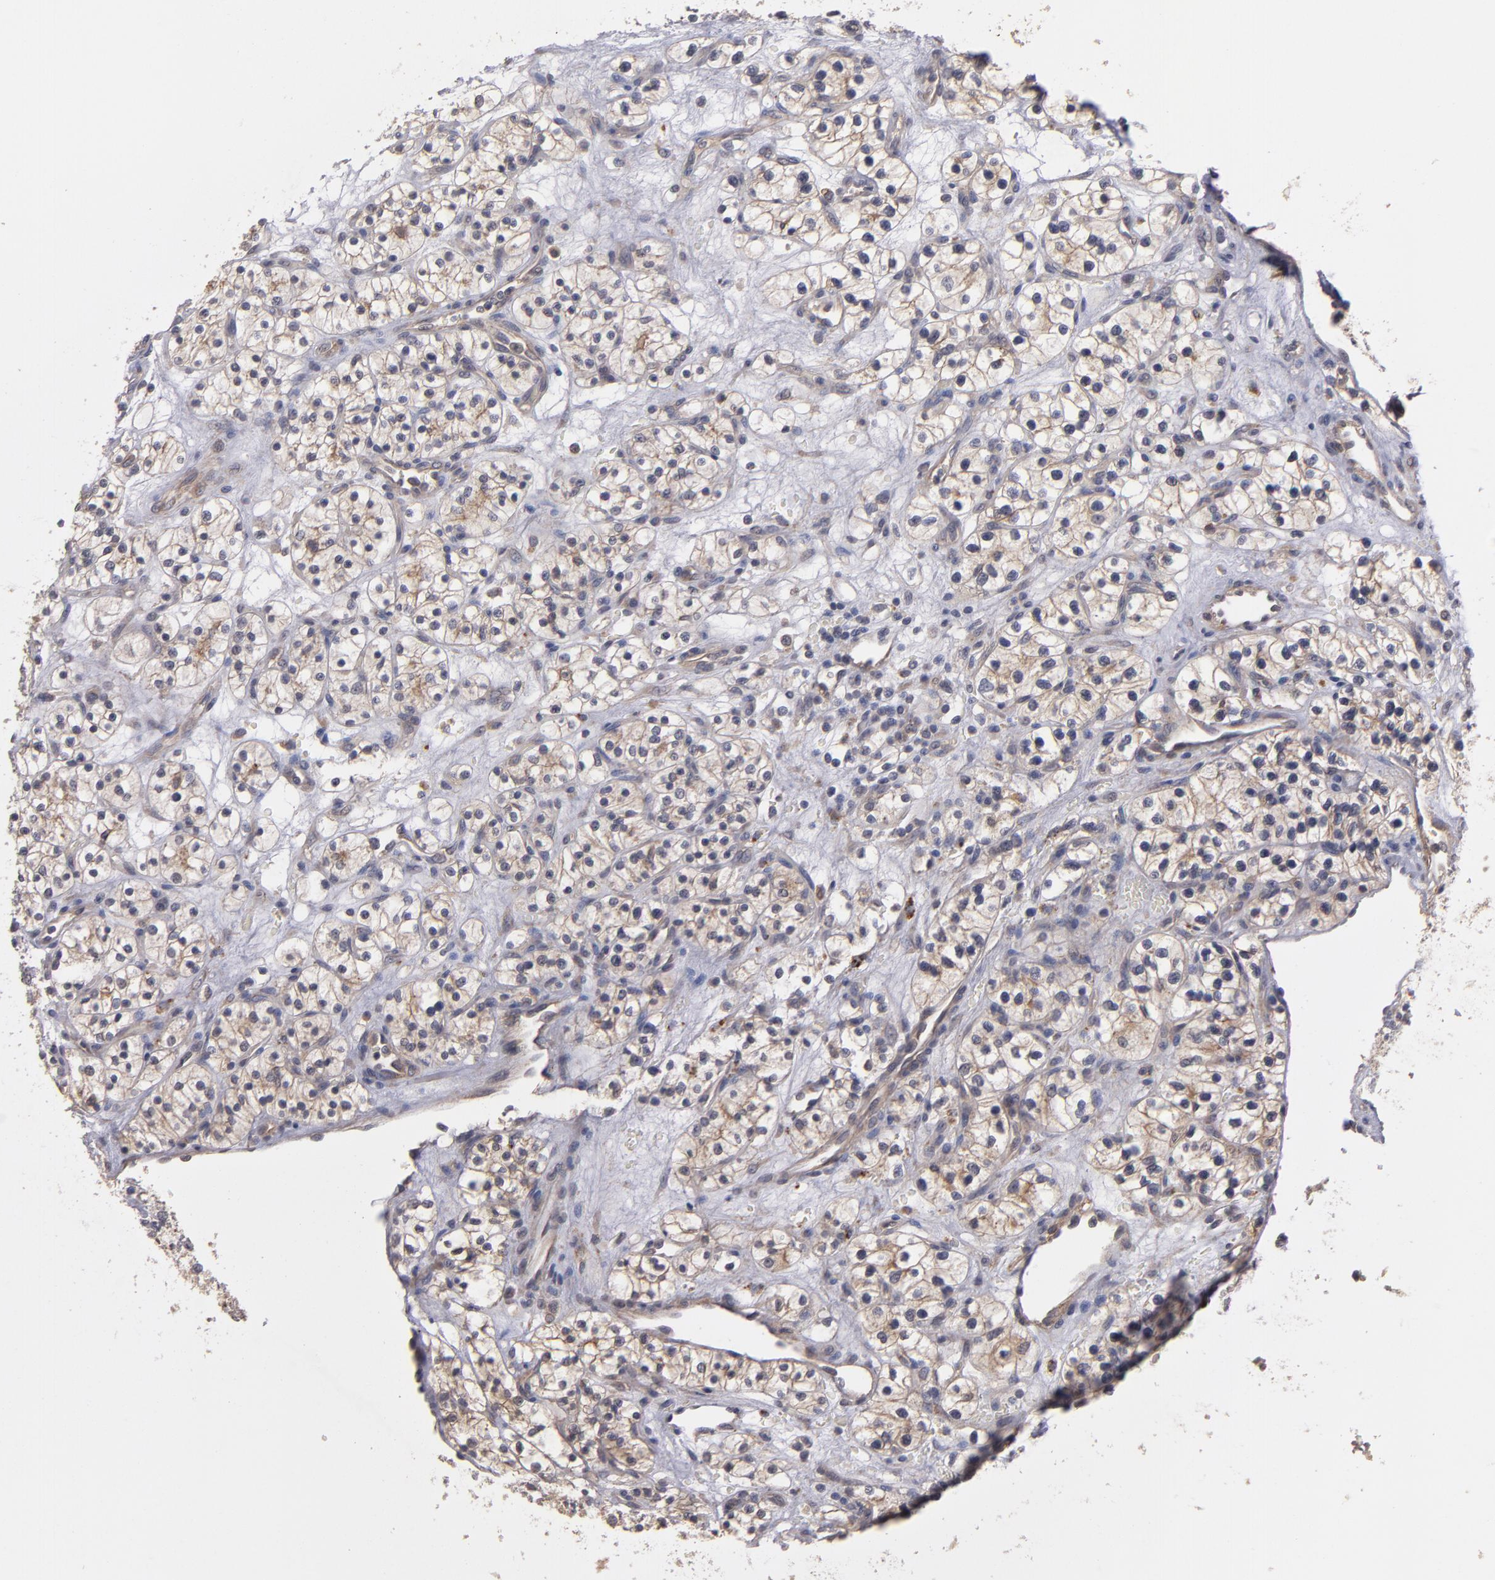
{"staining": {"intensity": "weak", "quantity": "<25%", "location": "cytoplasmic/membranous"}, "tissue": "renal cancer", "cell_type": "Tumor cells", "image_type": "cancer", "snomed": [{"axis": "morphology", "description": "Adenocarcinoma, NOS"}, {"axis": "topography", "description": "Kidney"}], "caption": "Tumor cells are negative for brown protein staining in renal cancer (adenocarcinoma).", "gene": "CTSO", "patient": {"sex": "female", "age": 60}}